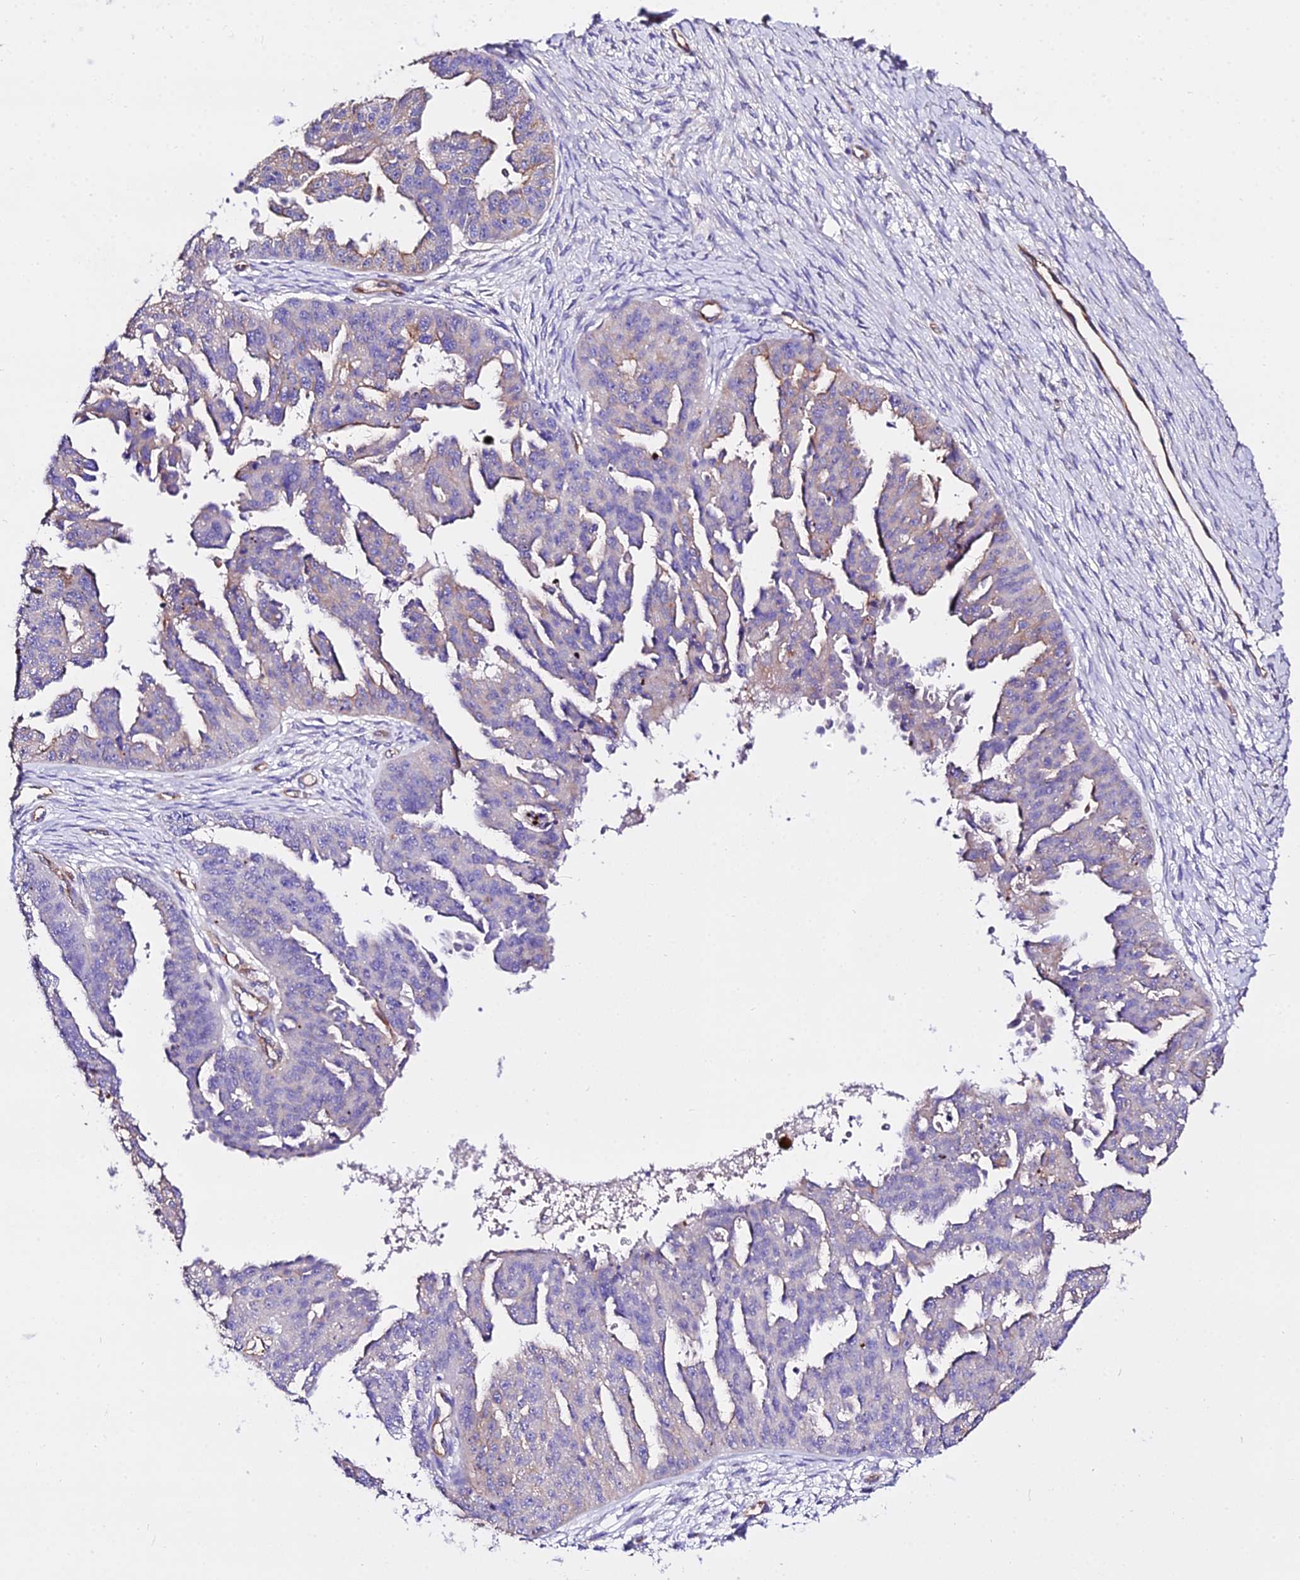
{"staining": {"intensity": "weak", "quantity": "<25%", "location": "cytoplasmic/membranous"}, "tissue": "ovarian cancer", "cell_type": "Tumor cells", "image_type": "cancer", "snomed": [{"axis": "morphology", "description": "Cystadenocarcinoma, serous, NOS"}, {"axis": "topography", "description": "Ovary"}], "caption": "Photomicrograph shows no significant protein expression in tumor cells of ovarian serous cystadenocarcinoma. (DAB immunohistochemistry (IHC), high magnification).", "gene": "DAW1", "patient": {"sex": "female", "age": 58}}